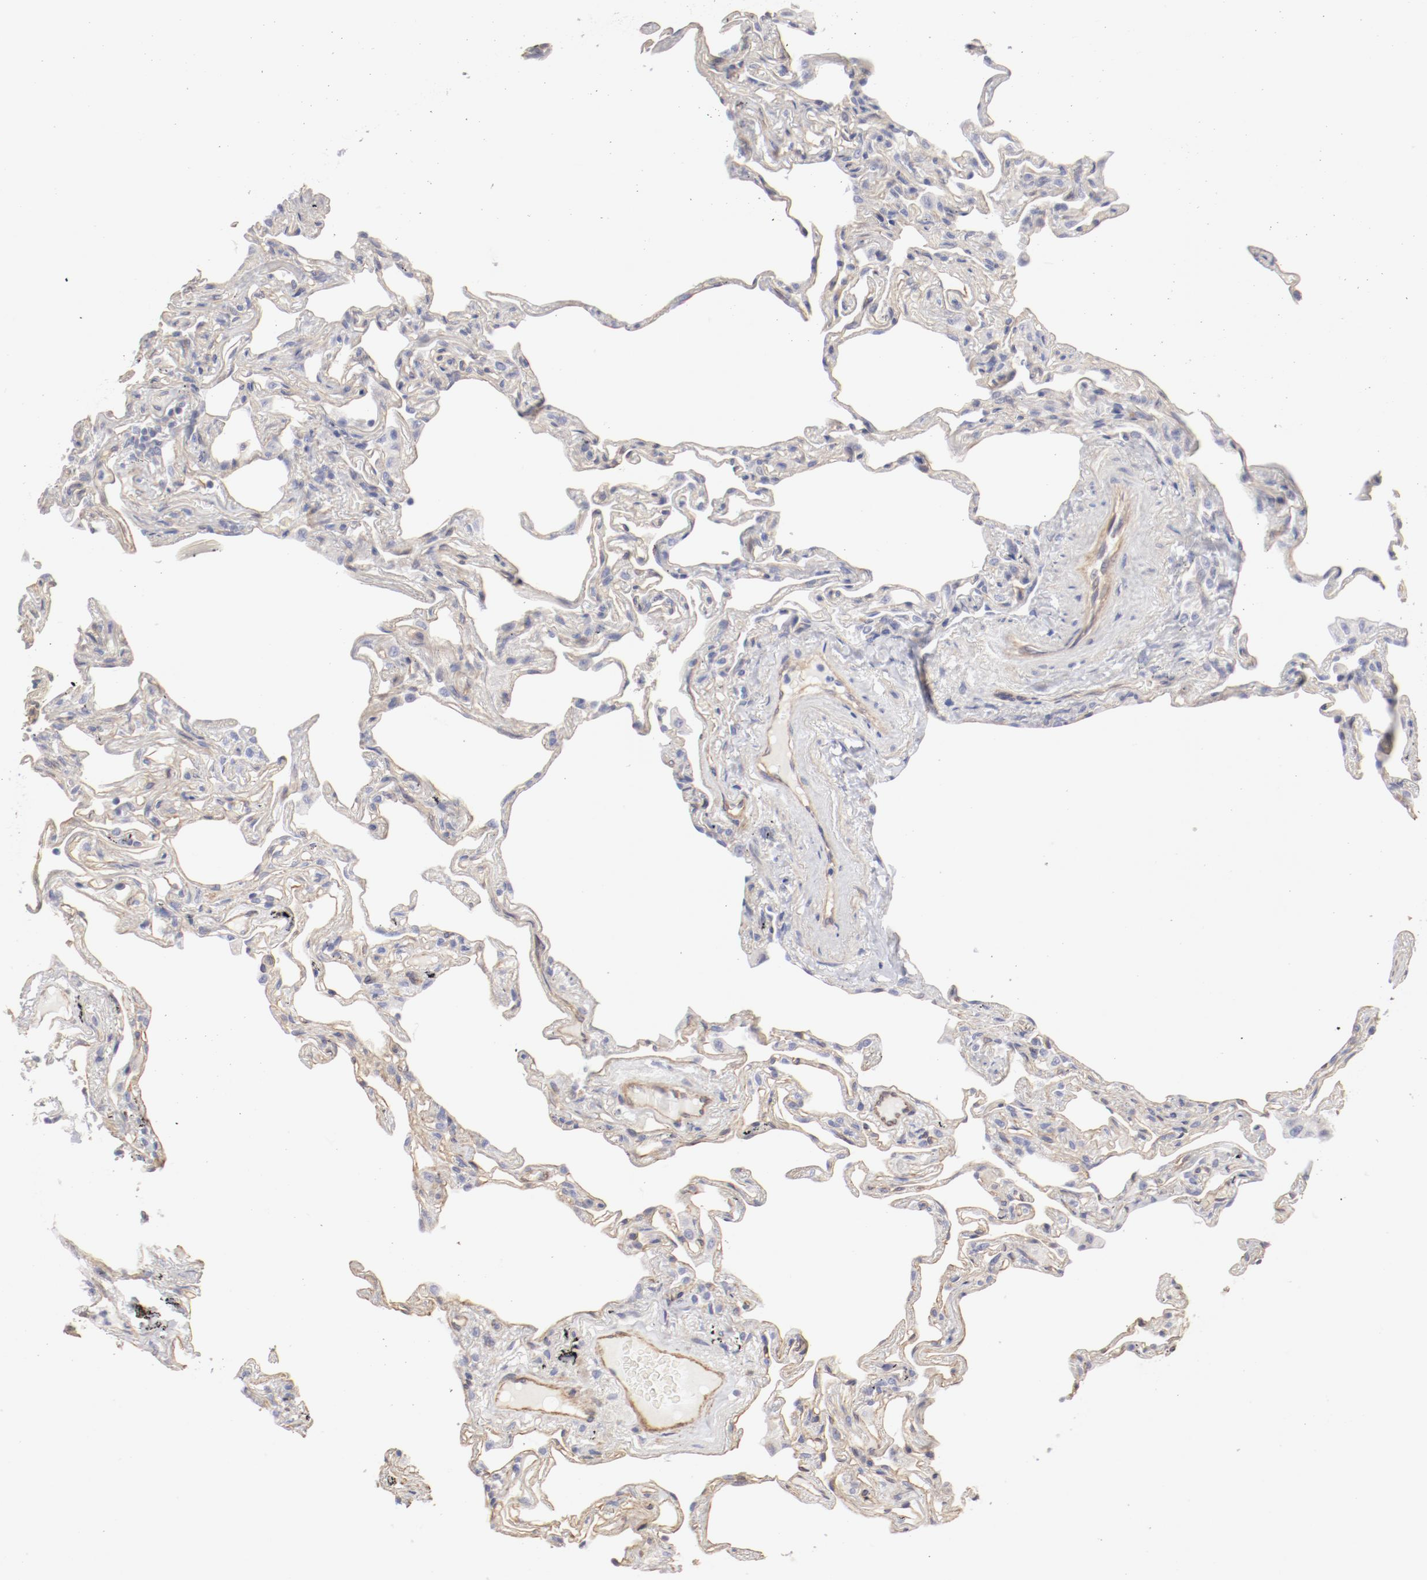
{"staining": {"intensity": "weak", "quantity": ">75%", "location": "cytoplasmic/membranous"}, "tissue": "lung", "cell_type": "Alveolar cells", "image_type": "normal", "snomed": [{"axis": "morphology", "description": "Normal tissue, NOS"}, {"axis": "morphology", "description": "Inflammation, NOS"}, {"axis": "topography", "description": "Lung"}], "caption": "Immunohistochemical staining of benign lung exhibits weak cytoplasmic/membranous protein staining in approximately >75% of alveolar cells.", "gene": "LAX1", "patient": {"sex": "male", "age": 69}}